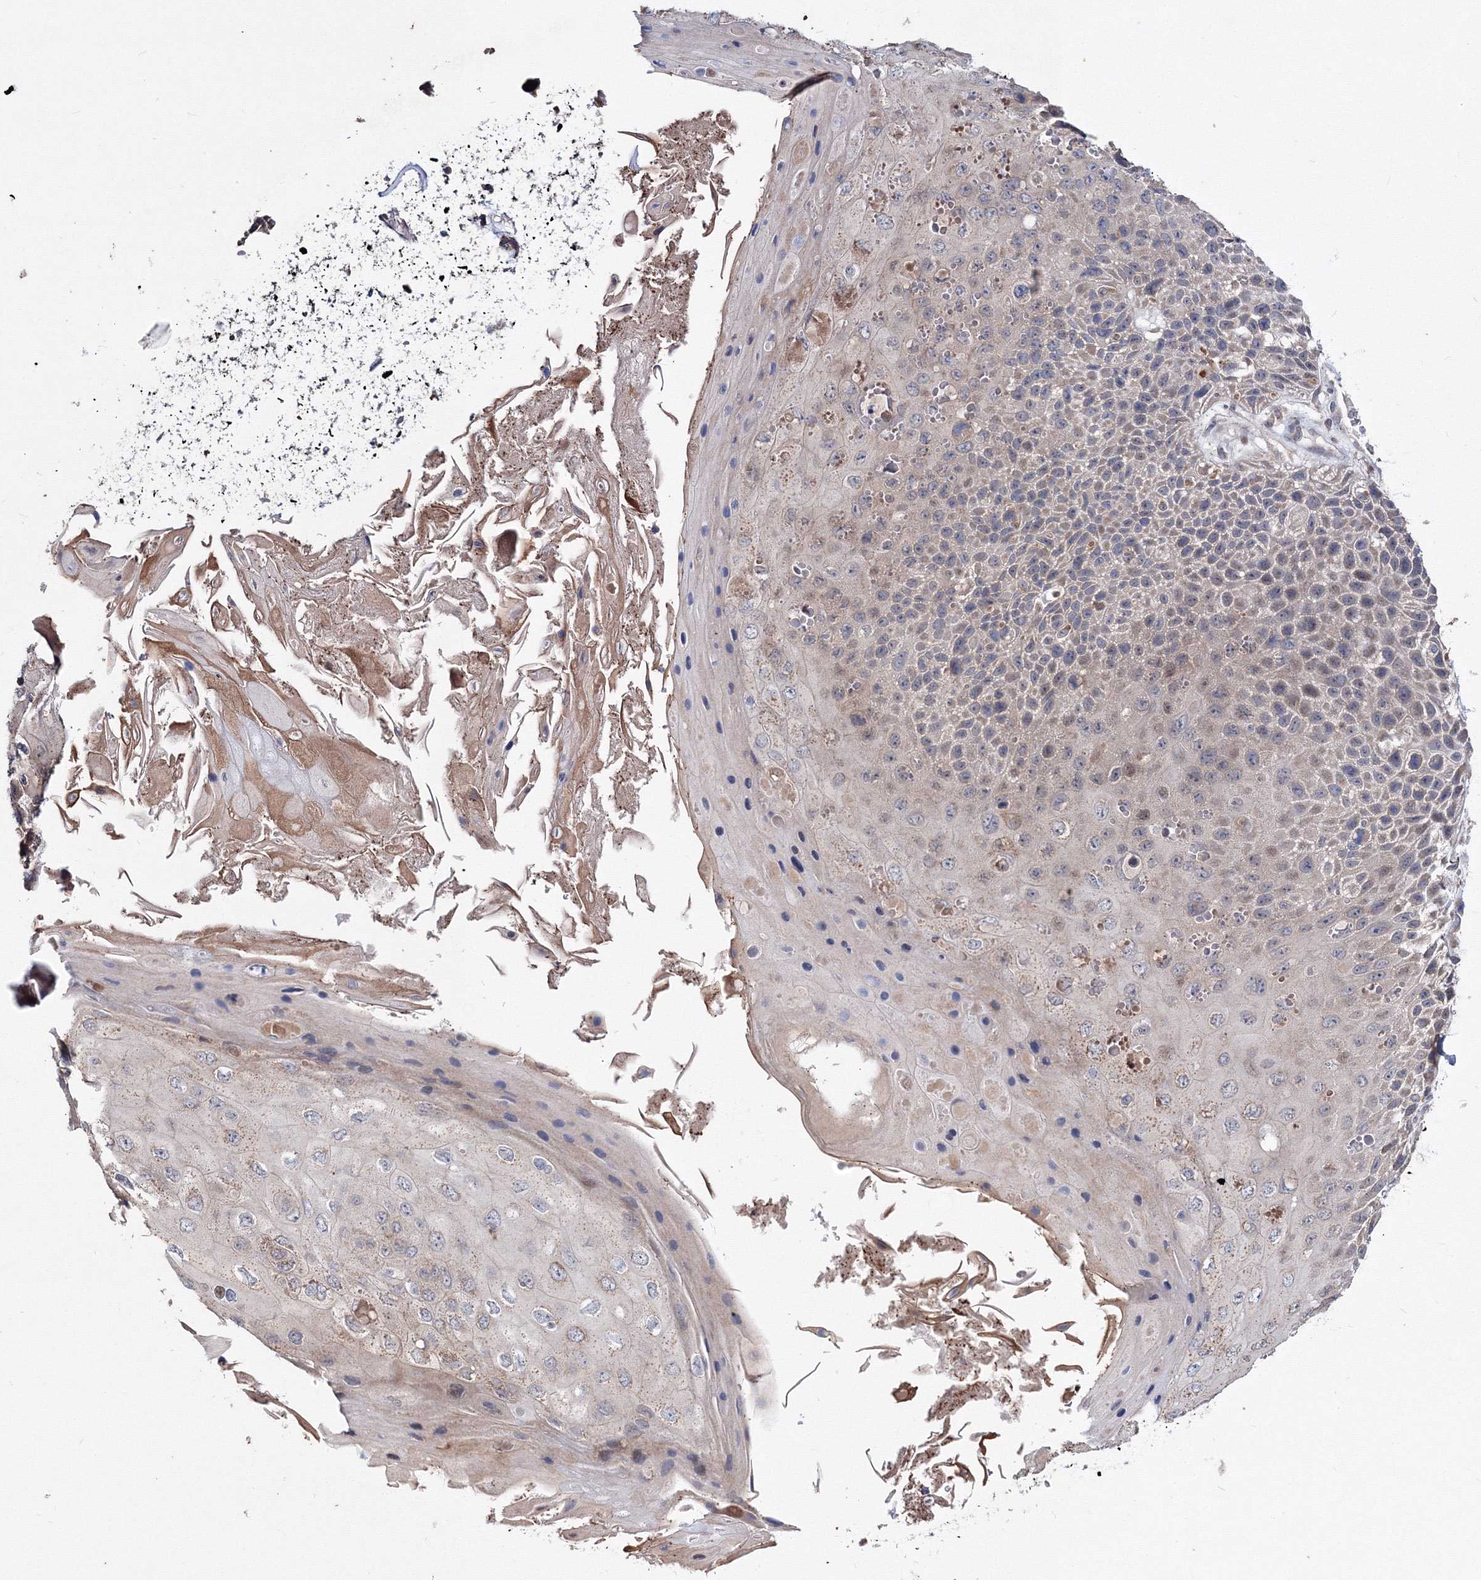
{"staining": {"intensity": "negative", "quantity": "none", "location": "none"}, "tissue": "skin cancer", "cell_type": "Tumor cells", "image_type": "cancer", "snomed": [{"axis": "morphology", "description": "Squamous cell carcinoma, NOS"}, {"axis": "topography", "description": "Skin"}], "caption": "Skin cancer (squamous cell carcinoma) stained for a protein using immunohistochemistry demonstrates no staining tumor cells.", "gene": "PPP2R2B", "patient": {"sex": "female", "age": 88}}